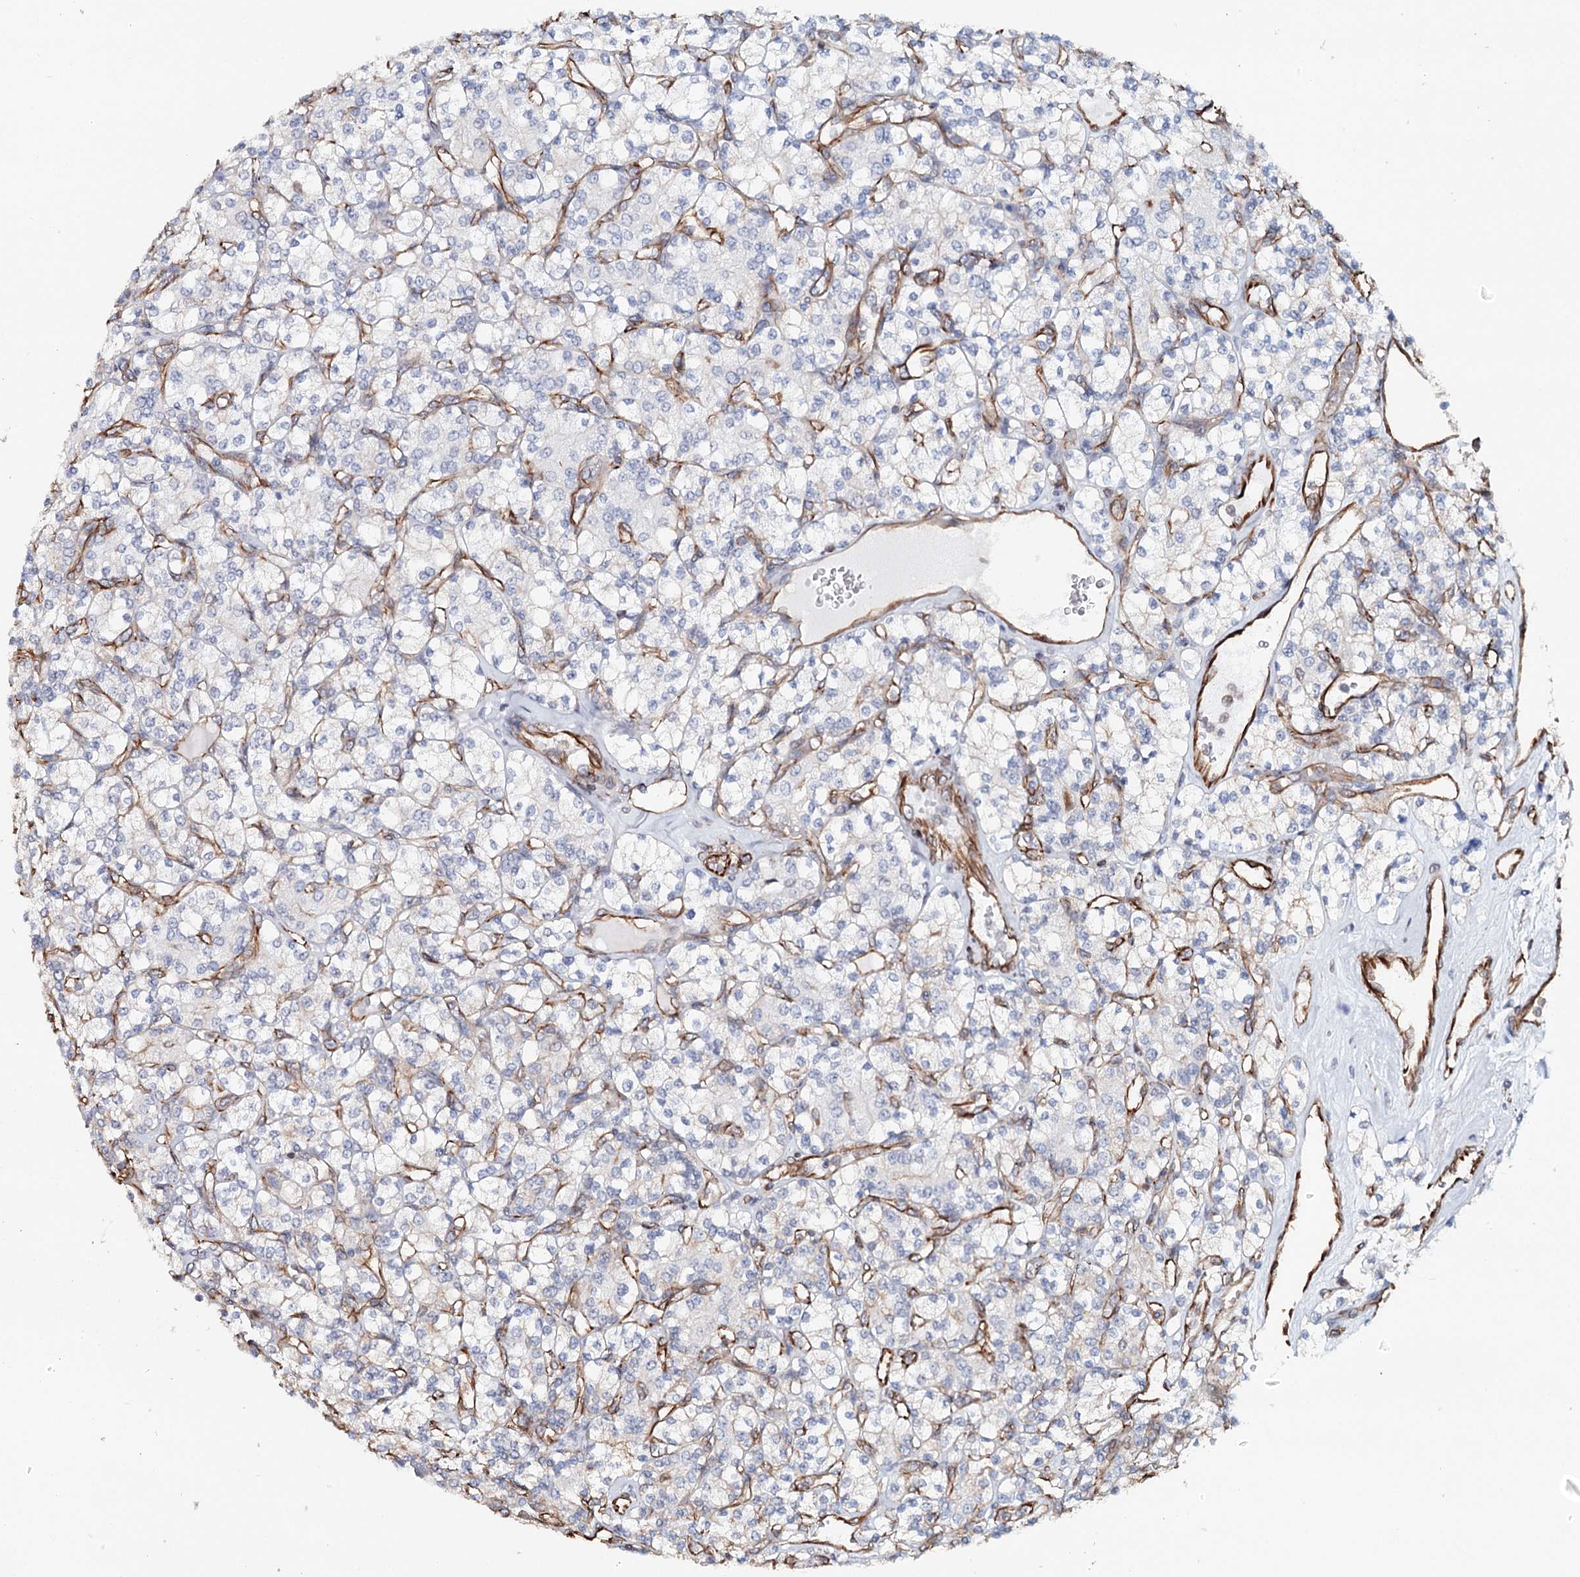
{"staining": {"intensity": "negative", "quantity": "none", "location": "none"}, "tissue": "renal cancer", "cell_type": "Tumor cells", "image_type": "cancer", "snomed": [{"axis": "morphology", "description": "Adenocarcinoma, NOS"}, {"axis": "topography", "description": "Kidney"}], "caption": "Tumor cells show no significant staining in renal adenocarcinoma. Brightfield microscopy of immunohistochemistry stained with DAB (3,3'-diaminobenzidine) (brown) and hematoxylin (blue), captured at high magnification.", "gene": "SYNPO", "patient": {"sex": "male", "age": 77}}